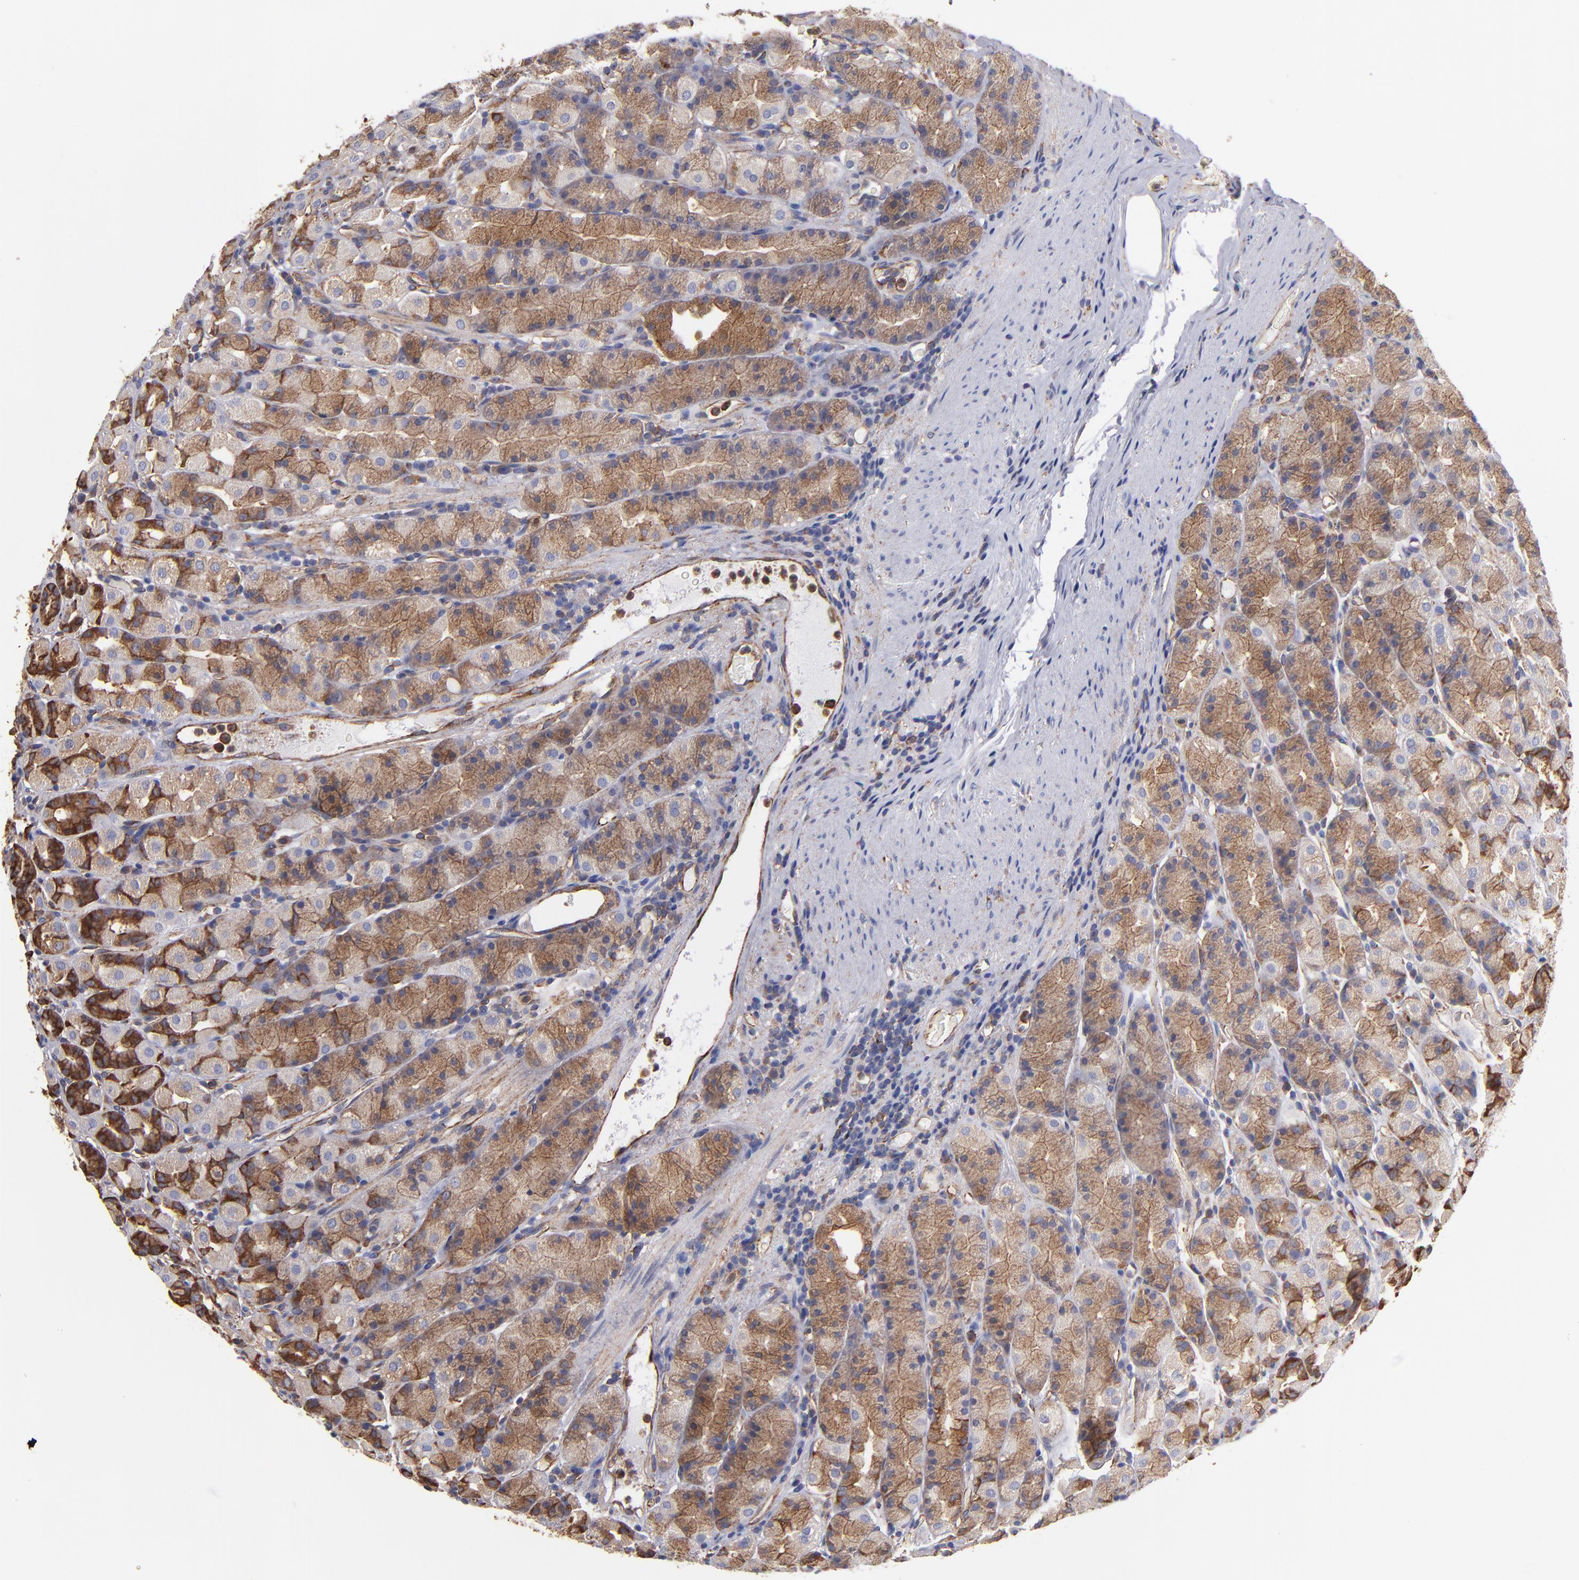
{"staining": {"intensity": "strong", "quantity": "<25%", "location": "cytoplasmic/membranous"}, "tissue": "stomach", "cell_type": "Glandular cells", "image_type": "normal", "snomed": [{"axis": "morphology", "description": "Normal tissue, NOS"}, {"axis": "topography", "description": "Stomach, upper"}], "caption": "The photomicrograph displays staining of unremarkable stomach, revealing strong cytoplasmic/membranous protein staining (brown color) within glandular cells.", "gene": "MVP", "patient": {"sex": "male", "age": 68}}